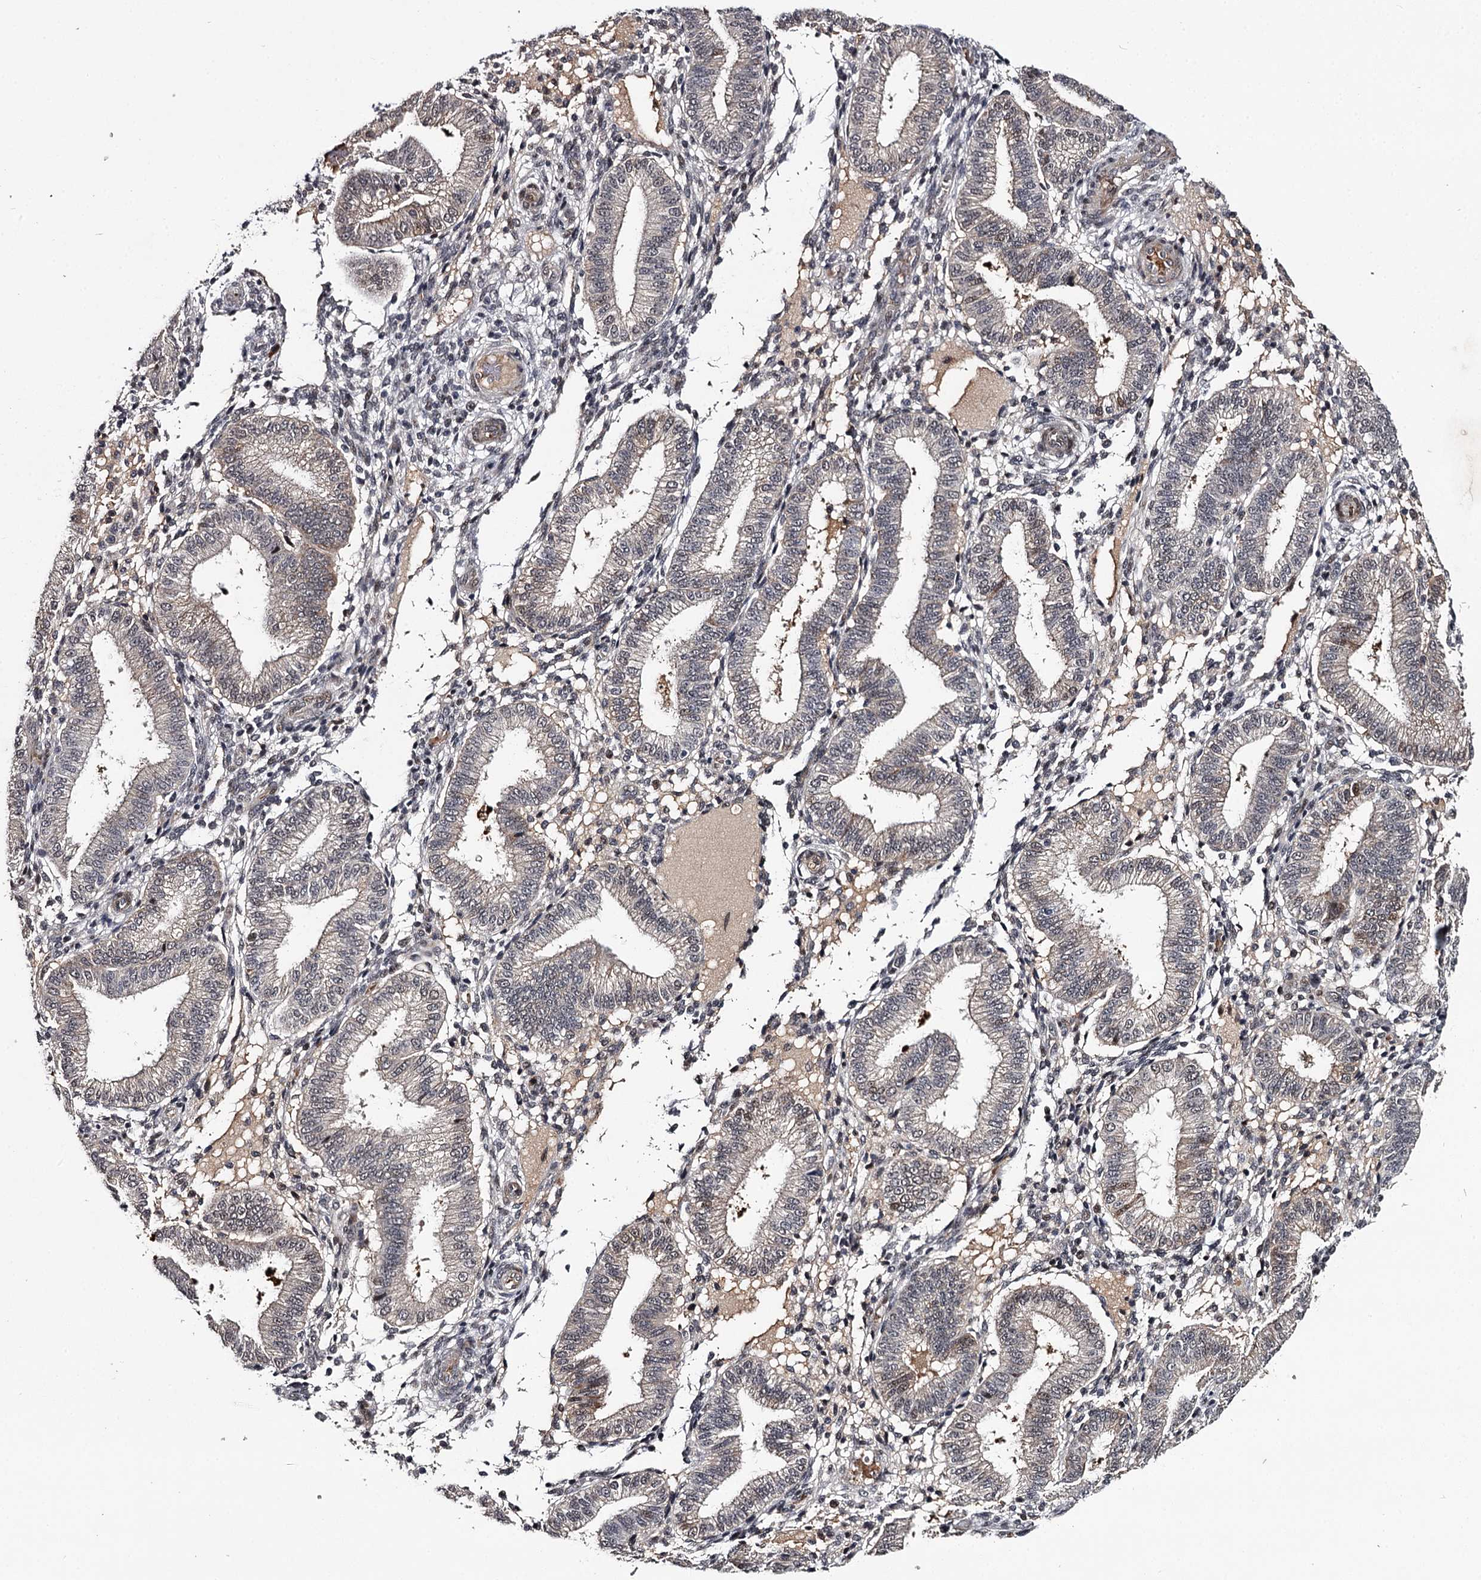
{"staining": {"intensity": "negative", "quantity": "none", "location": "none"}, "tissue": "endometrium", "cell_type": "Cells in endometrial stroma", "image_type": "normal", "snomed": [{"axis": "morphology", "description": "Normal tissue, NOS"}, {"axis": "topography", "description": "Endometrium"}], "caption": "This is an immunohistochemistry (IHC) photomicrograph of unremarkable endometrium. There is no staining in cells in endometrial stroma.", "gene": "RNF44", "patient": {"sex": "female", "age": 39}}